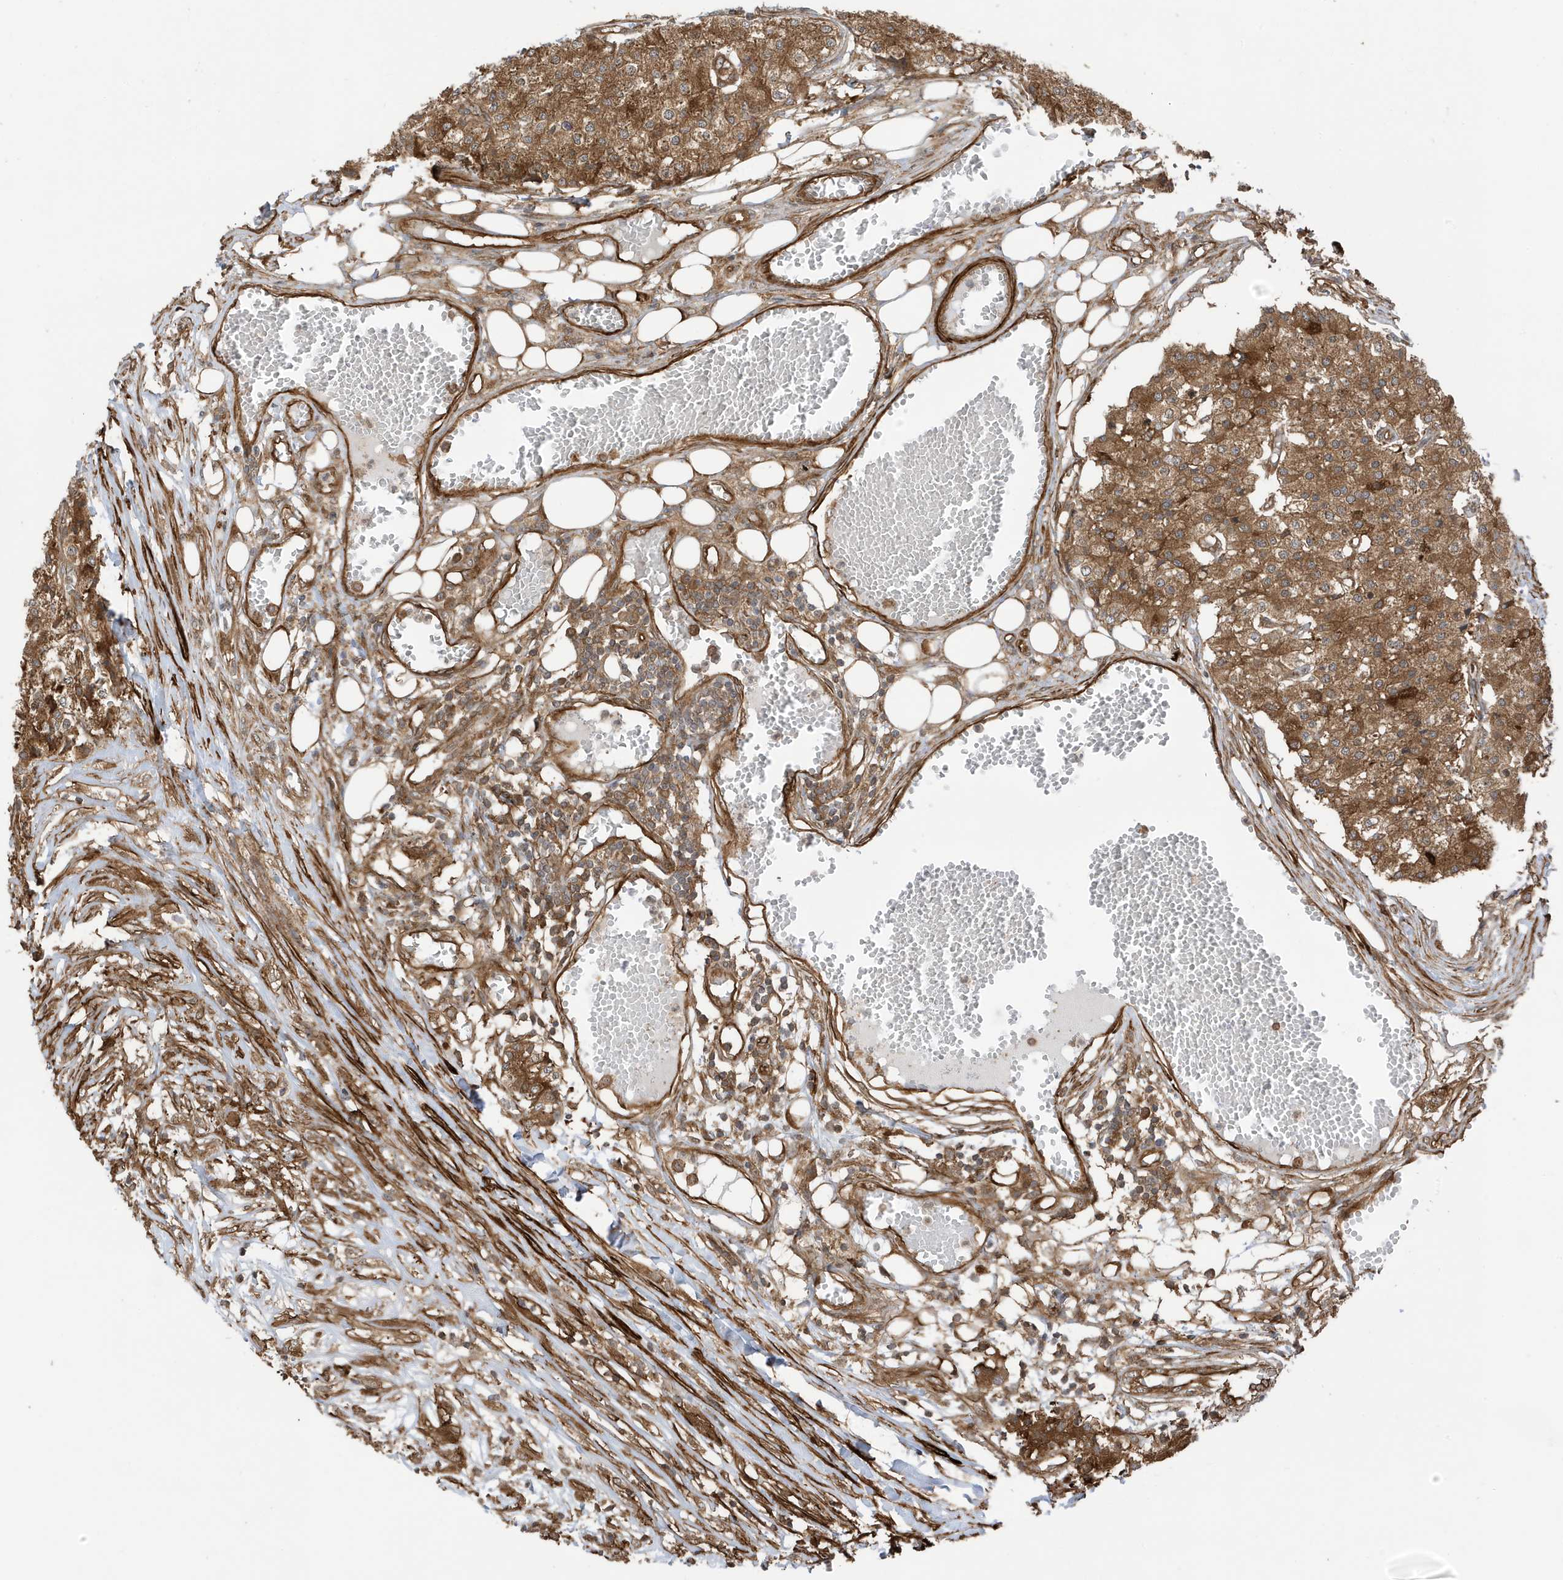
{"staining": {"intensity": "moderate", "quantity": ">75%", "location": "cytoplasmic/membranous"}, "tissue": "carcinoid", "cell_type": "Tumor cells", "image_type": "cancer", "snomed": [{"axis": "morphology", "description": "Carcinoid, malignant, NOS"}, {"axis": "topography", "description": "Colon"}], "caption": "This photomicrograph shows immunohistochemistry staining of malignant carcinoid, with medium moderate cytoplasmic/membranous expression in about >75% of tumor cells.", "gene": "CDC42EP3", "patient": {"sex": "female", "age": 52}}